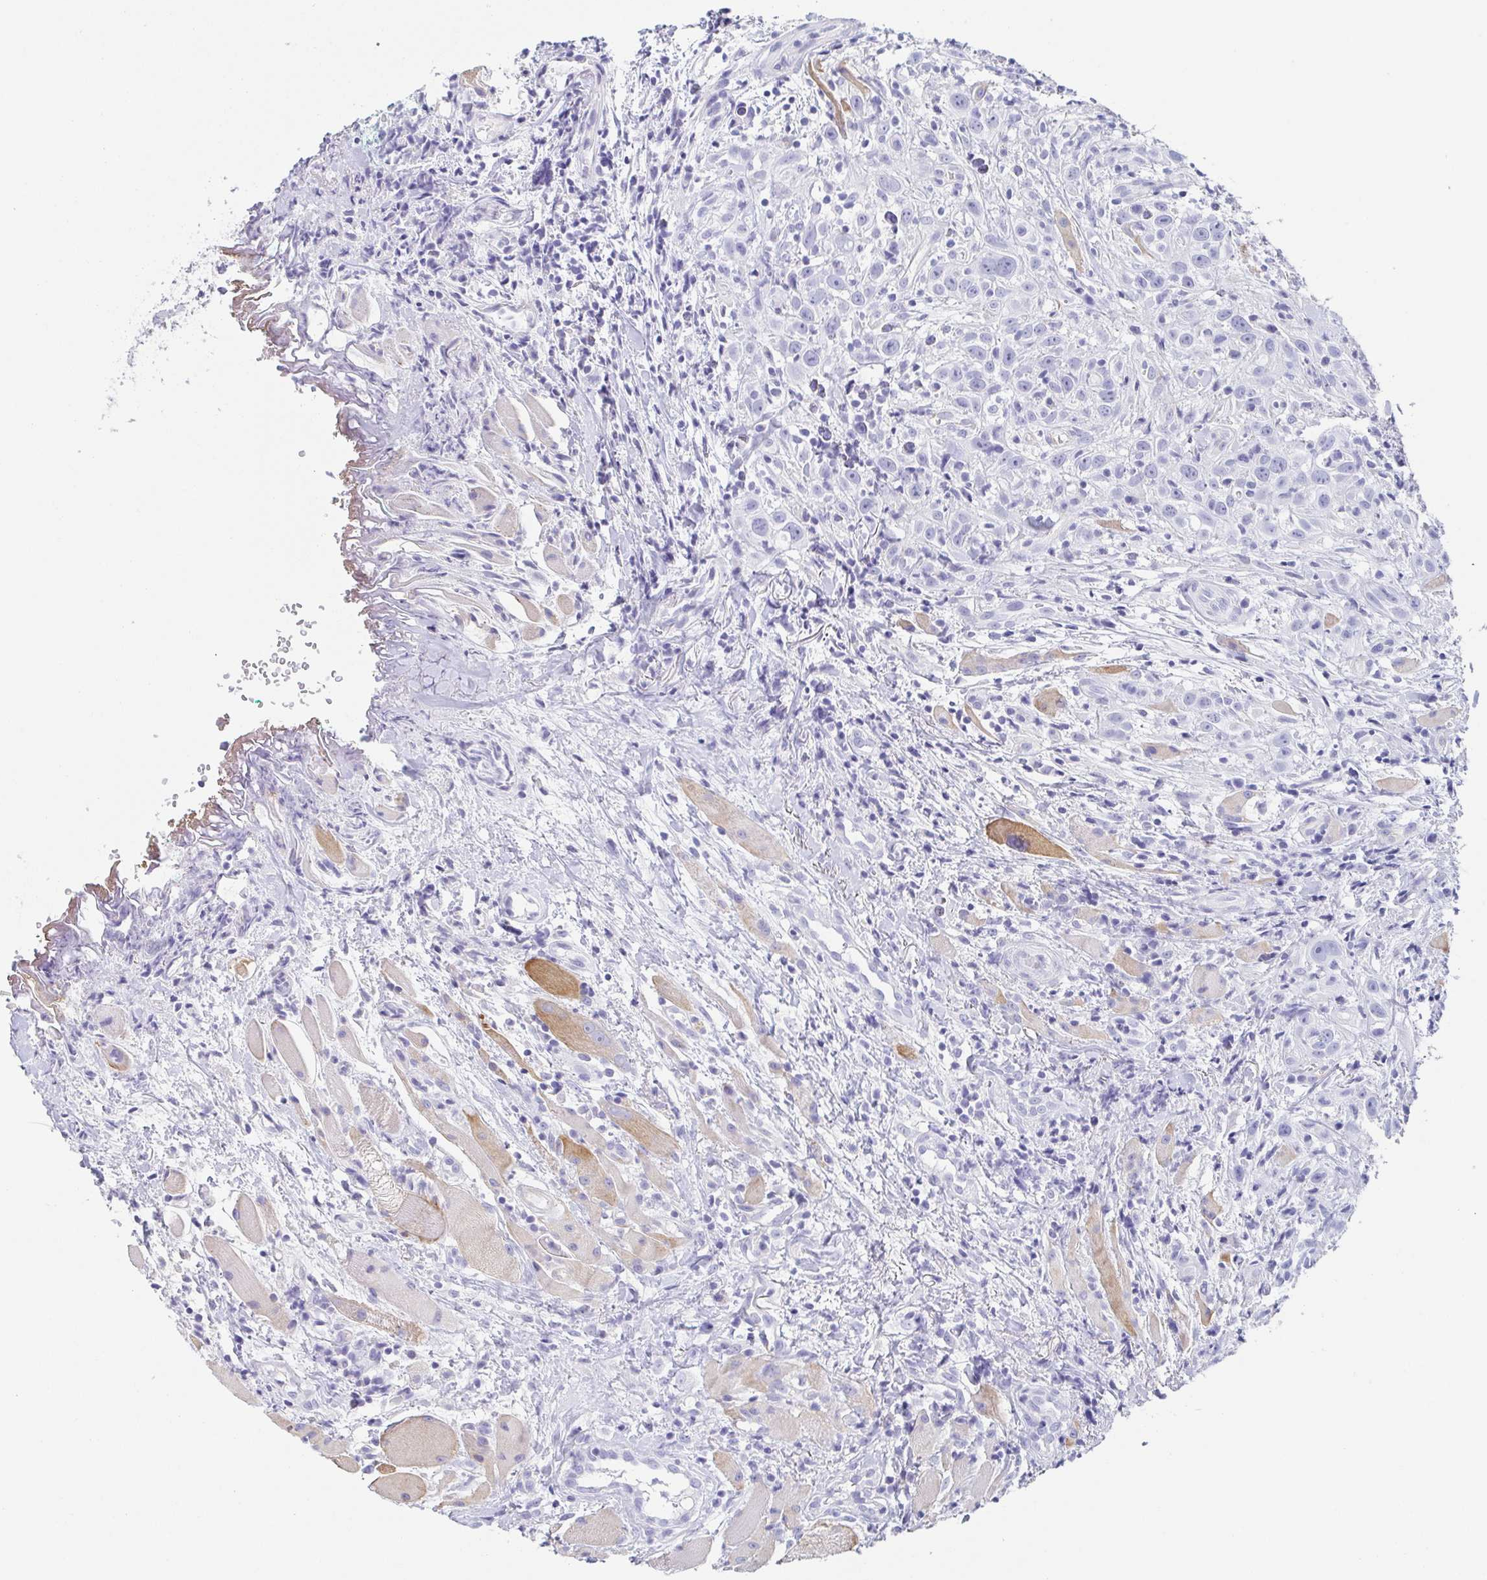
{"staining": {"intensity": "negative", "quantity": "none", "location": "none"}, "tissue": "head and neck cancer", "cell_type": "Tumor cells", "image_type": "cancer", "snomed": [{"axis": "morphology", "description": "Squamous cell carcinoma, NOS"}, {"axis": "topography", "description": "Head-Neck"}], "caption": "The photomicrograph exhibits no staining of tumor cells in squamous cell carcinoma (head and neck).", "gene": "PRR27", "patient": {"sex": "female", "age": 95}}